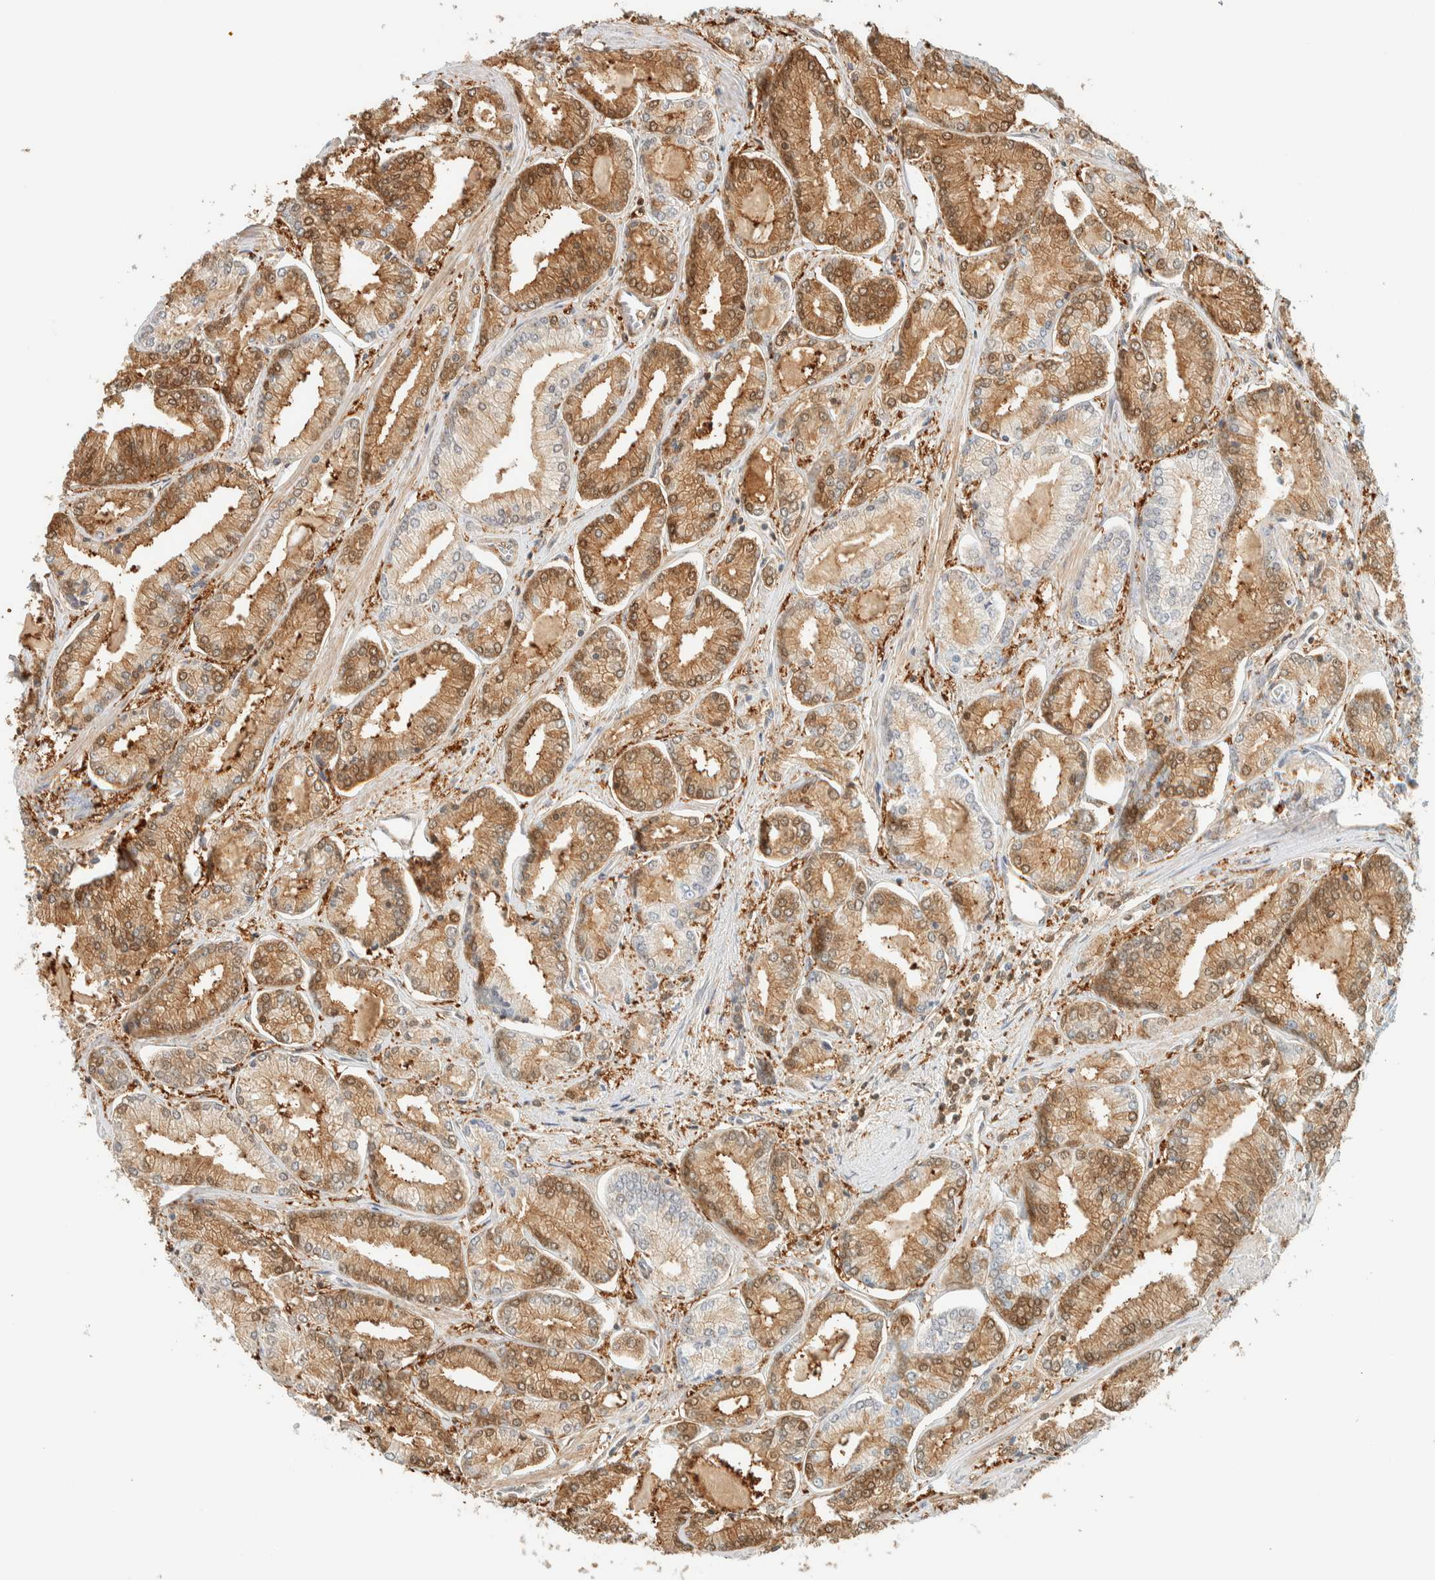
{"staining": {"intensity": "moderate", "quantity": "25%-75%", "location": "cytoplasmic/membranous"}, "tissue": "prostate cancer", "cell_type": "Tumor cells", "image_type": "cancer", "snomed": [{"axis": "morphology", "description": "Adenocarcinoma, Low grade"}, {"axis": "topography", "description": "Prostate"}], "caption": "Tumor cells exhibit medium levels of moderate cytoplasmic/membranous positivity in about 25%-75% of cells in prostate cancer (adenocarcinoma (low-grade)).", "gene": "ZBTB37", "patient": {"sex": "male", "age": 52}}